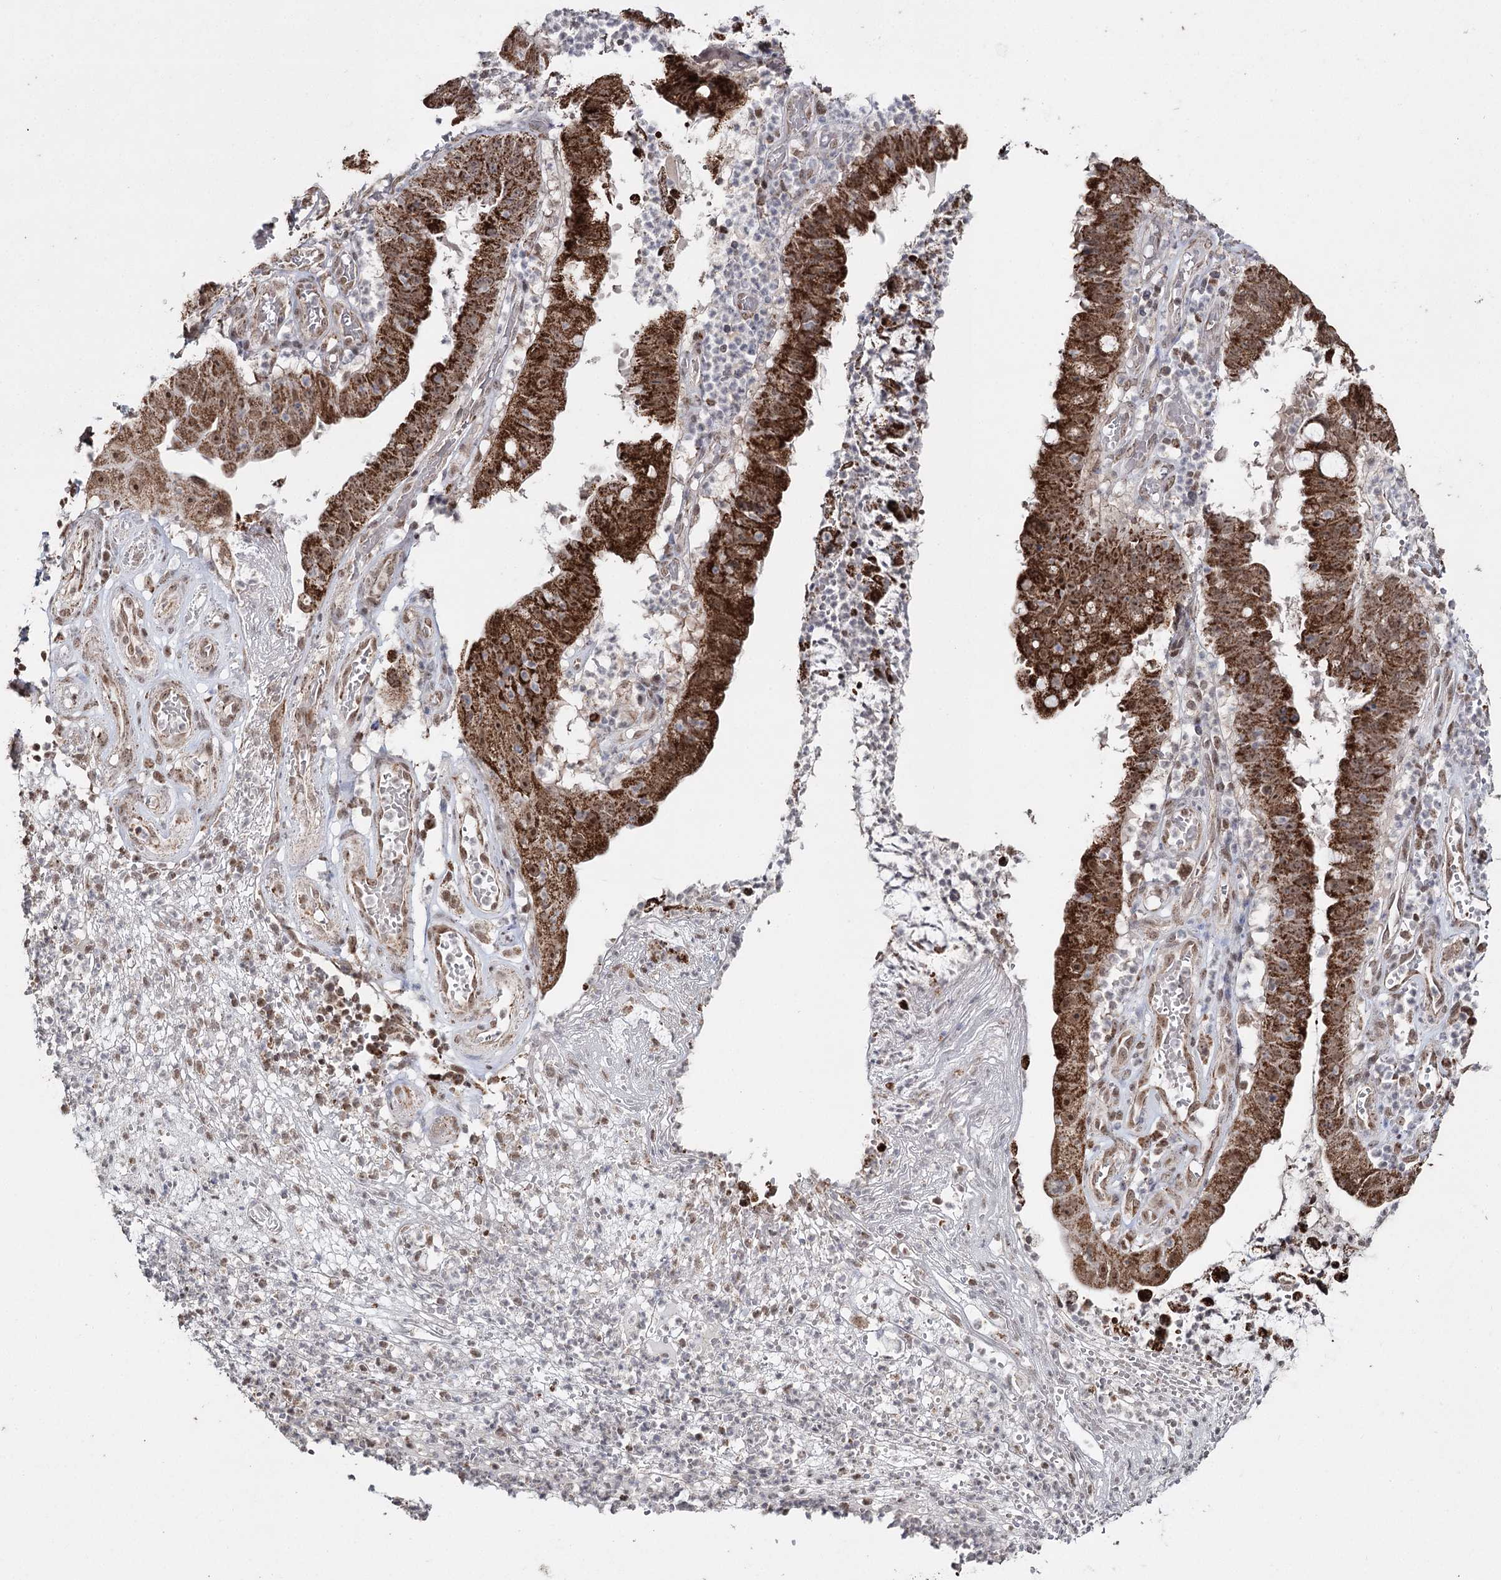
{"staining": {"intensity": "strong", "quantity": ">75%", "location": "cytoplasmic/membranous,nuclear"}, "tissue": "stomach cancer", "cell_type": "Tumor cells", "image_type": "cancer", "snomed": [{"axis": "morphology", "description": "Adenocarcinoma, NOS"}, {"axis": "topography", "description": "Stomach"}], "caption": "Immunohistochemical staining of human stomach adenocarcinoma reveals high levels of strong cytoplasmic/membranous and nuclear staining in about >75% of tumor cells.", "gene": "PDHX", "patient": {"sex": "male", "age": 59}}